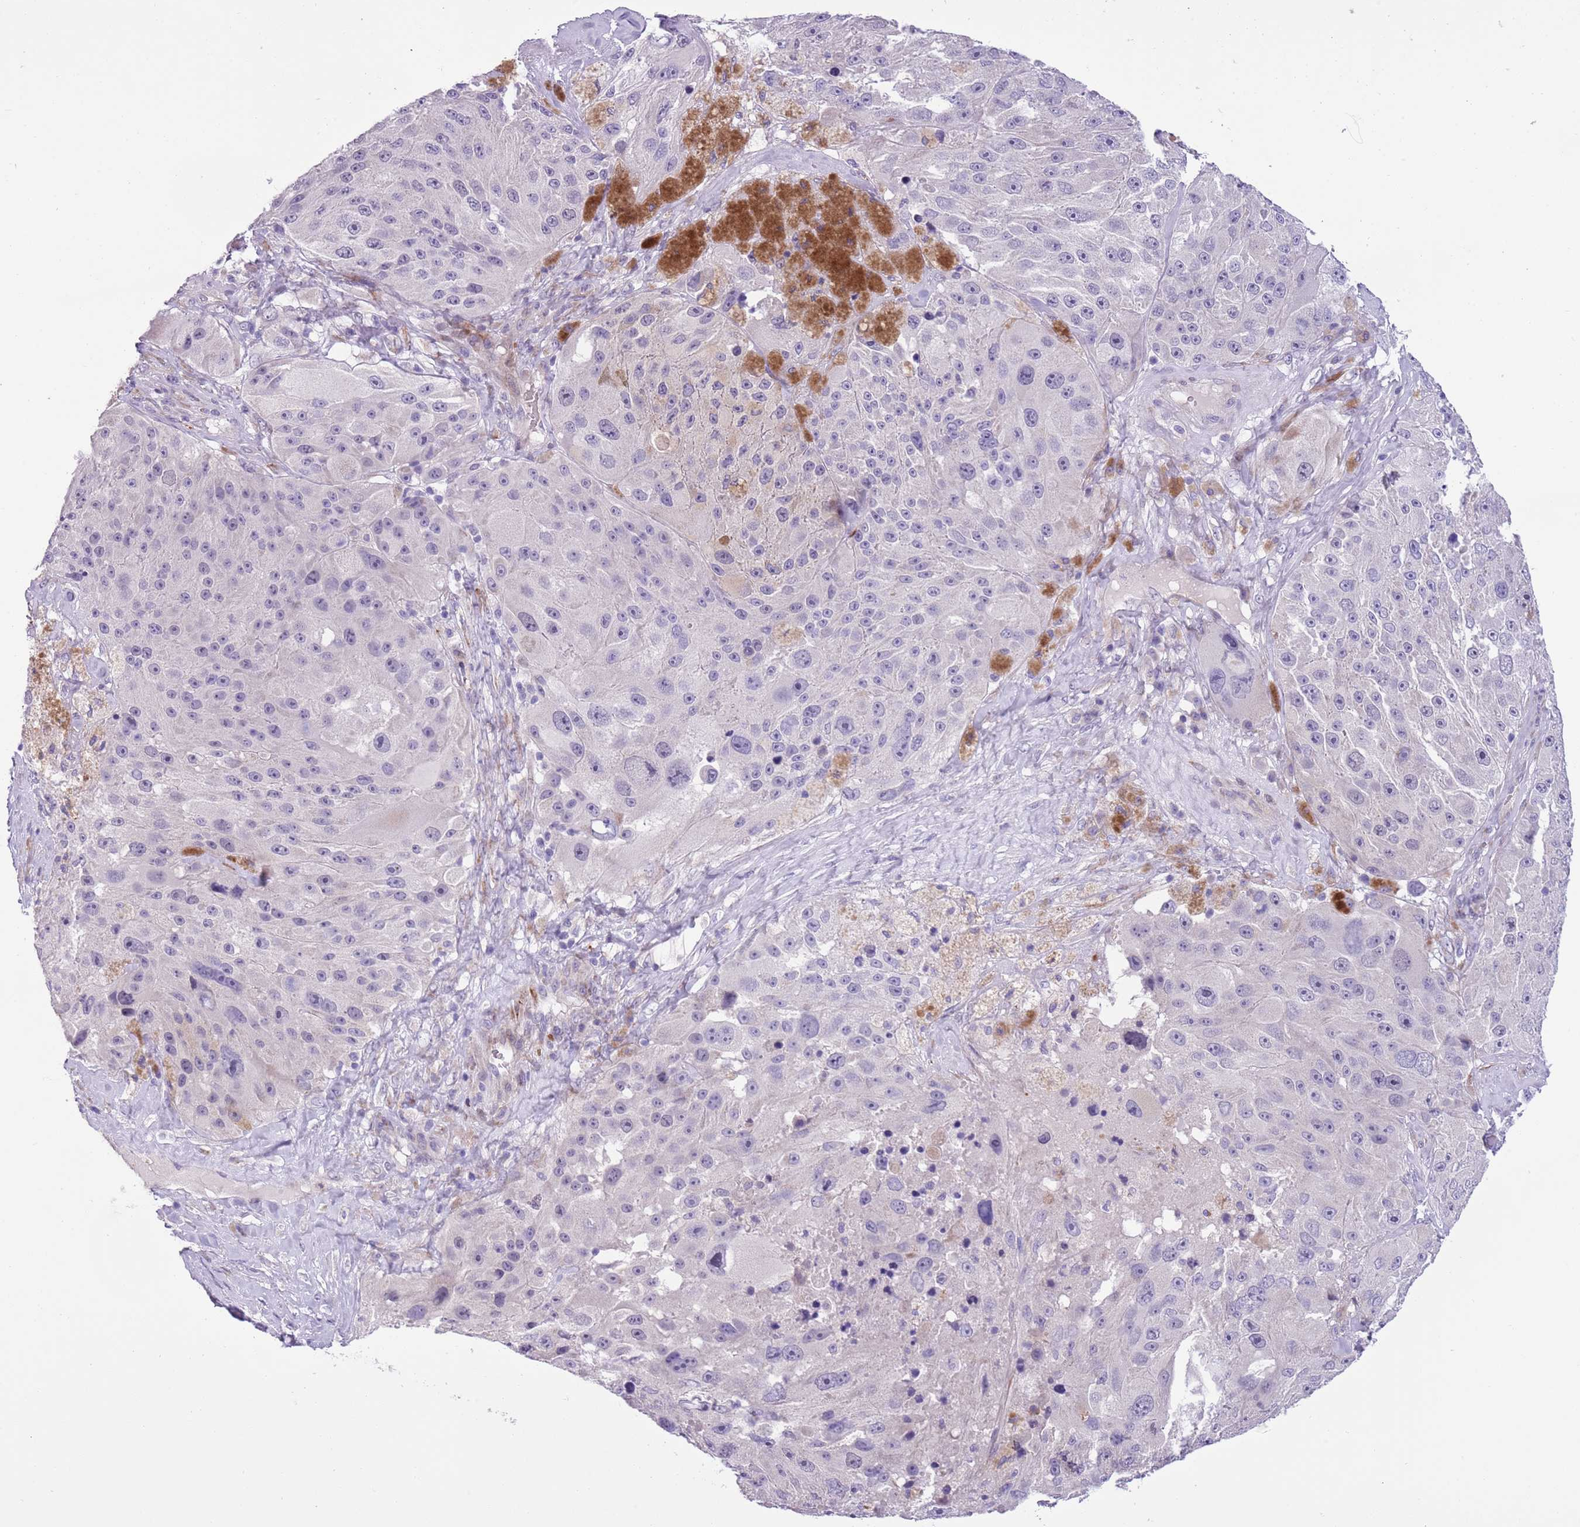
{"staining": {"intensity": "negative", "quantity": "none", "location": "none"}, "tissue": "melanoma", "cell_type": "Tumor cells", "image_type": "cancer", "snomed": [{"axis": "morphology", "description": "Malignant melanoma, Metastatic site"}, {"axis": "topography", "description": "Lymph node"}], "caption": "This micrograph is of melanoma stained with immunohistochemistry to label a protein in brown with the nuclei are counter-stained blue. There is no expression in tumor cells.", "gene": "MRPL32", "patient": {"sex": "male", "age": 62}}